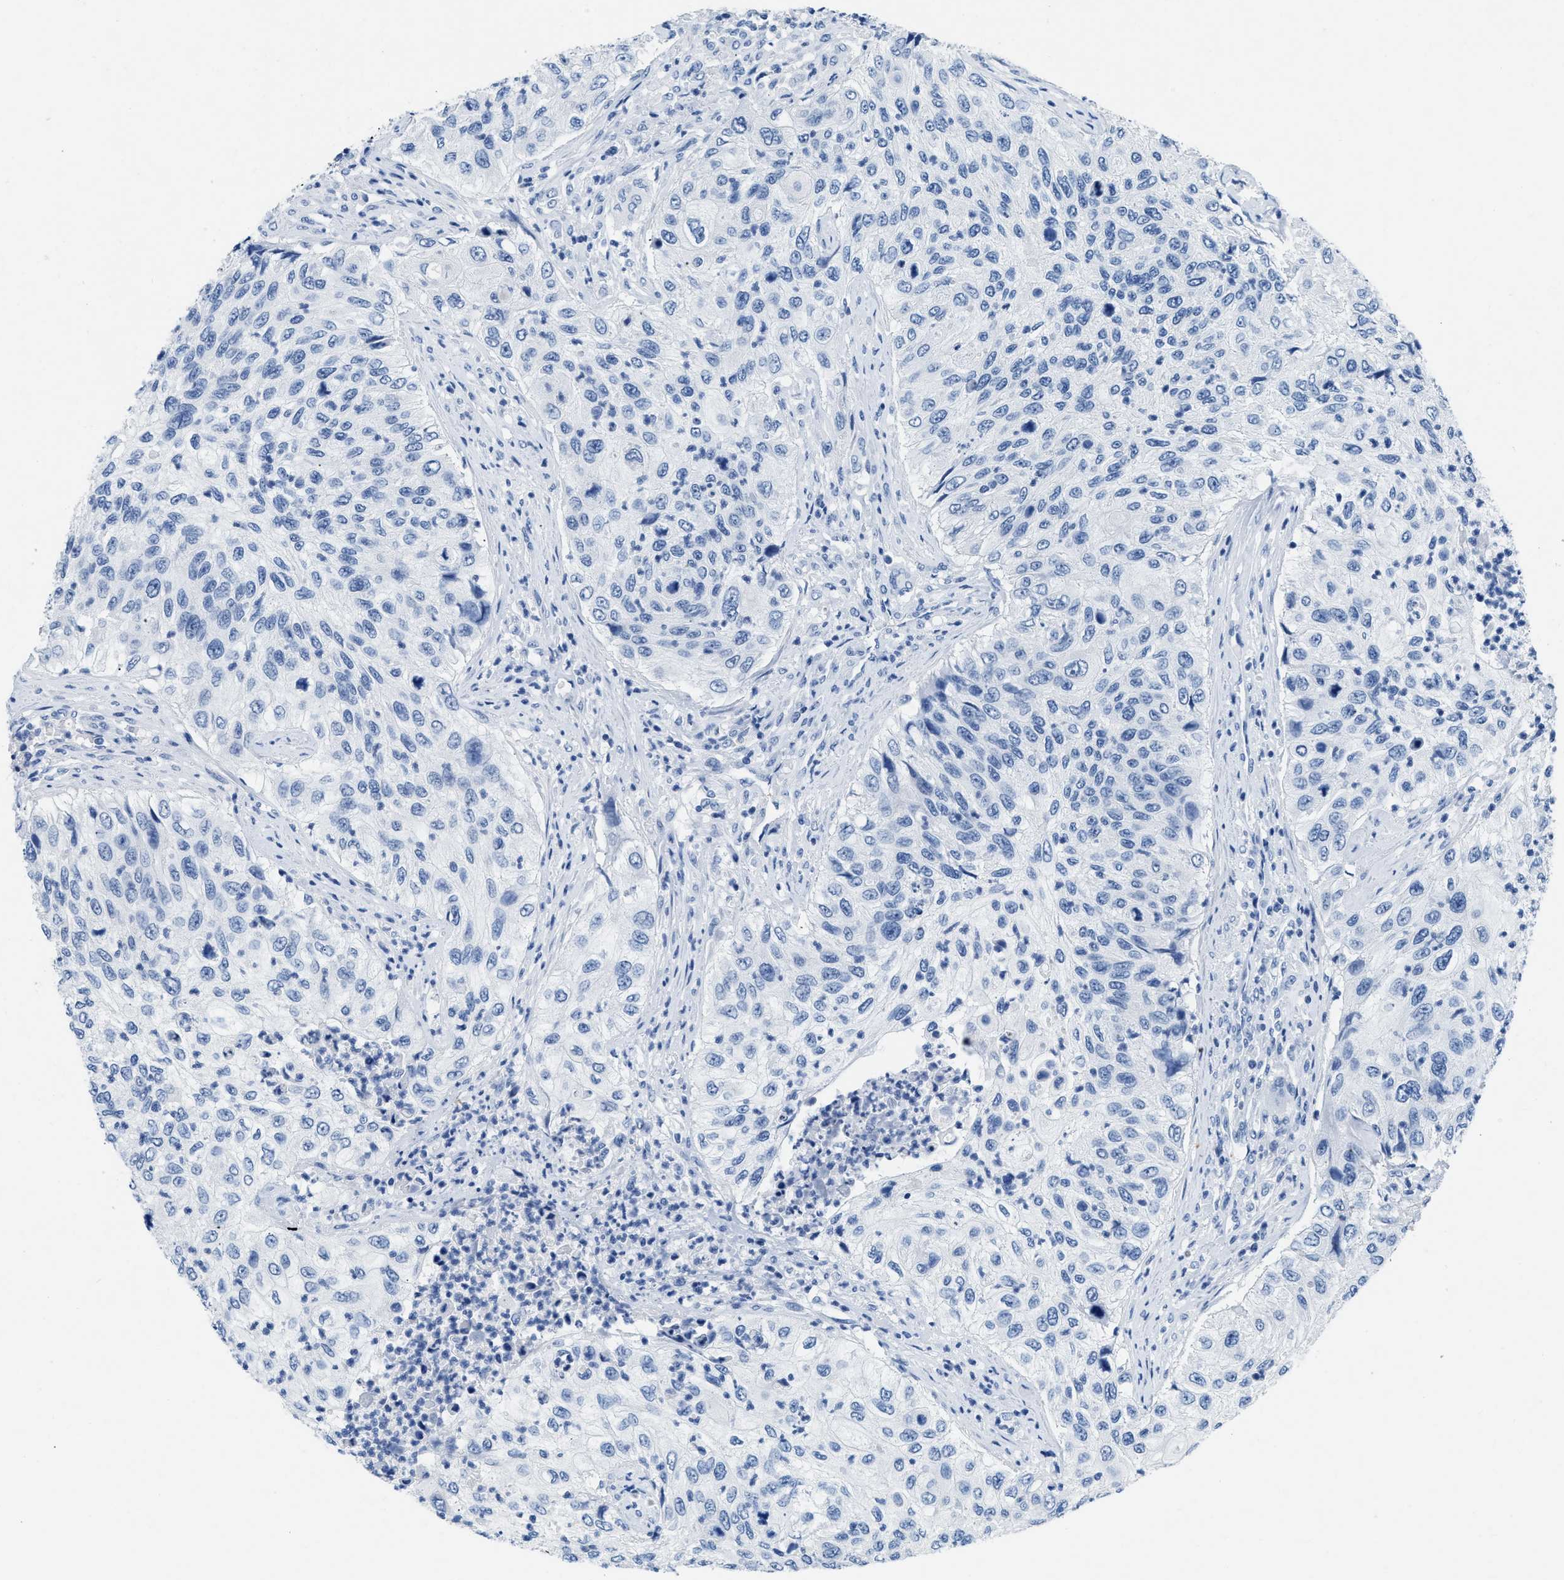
{"staining": {"intensity": "negative", "quantity": "none", "location": "none"}, "tissue": "urothelial cancer", "cell_type": "Tumor cells", "image_type": "cancer", "snomed": [{"axis": "morphology", "description": "Urothelial carcinoma, High grade"}, {"axis": "topography", "description": "Urinary bladder"}], "caption": "Immunohistochemistry (IHC) of high-grade urothelial carcinoma exhibits no positivity in tumor cells.", "gene": "NFATC2", "patient": {"sex": "female", "age": 60}}